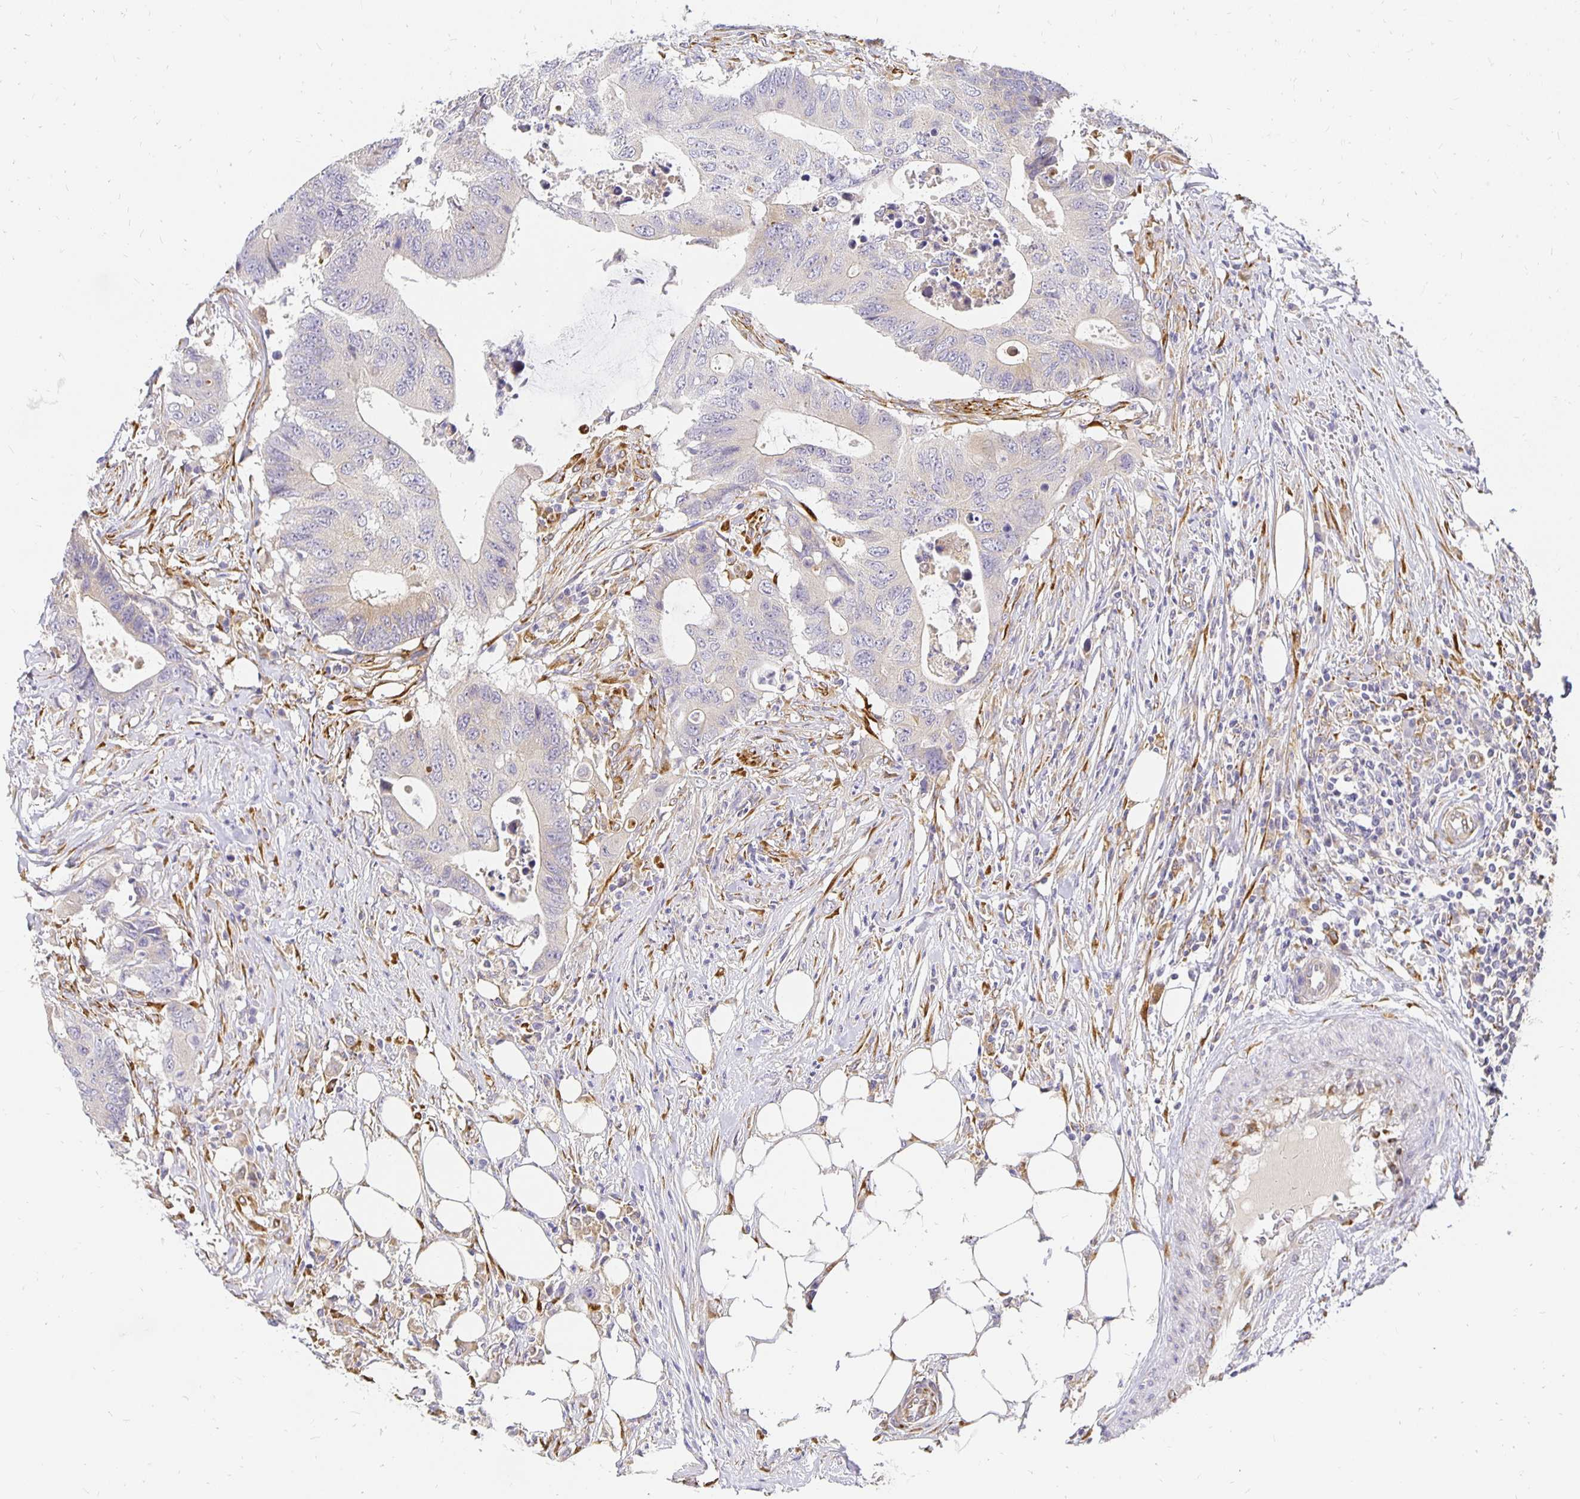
{"staining": {"intensity": "weak", "quantity": "25%-75%", "location": "cytoplasmic/membranous"}, "tissue": "colorectal cancer", "cell_type": "Tumor cells", "image_type": "cancer", "snomed": [{"axis": "morphology", "description": "Adenocarcinoma, NOS"}, {"axis": "topography", "description": "Colon"}], "caption": "High-power microscopy captured an IHC photomicrograph of colorectal cancer (adenocarcinoma), revealing weak cytoplasmic/membranous positivity in approximately 25%-75% of tumor cells.", "gene": "PLOD1", "patient": {"sex": "male", "age": 71}}